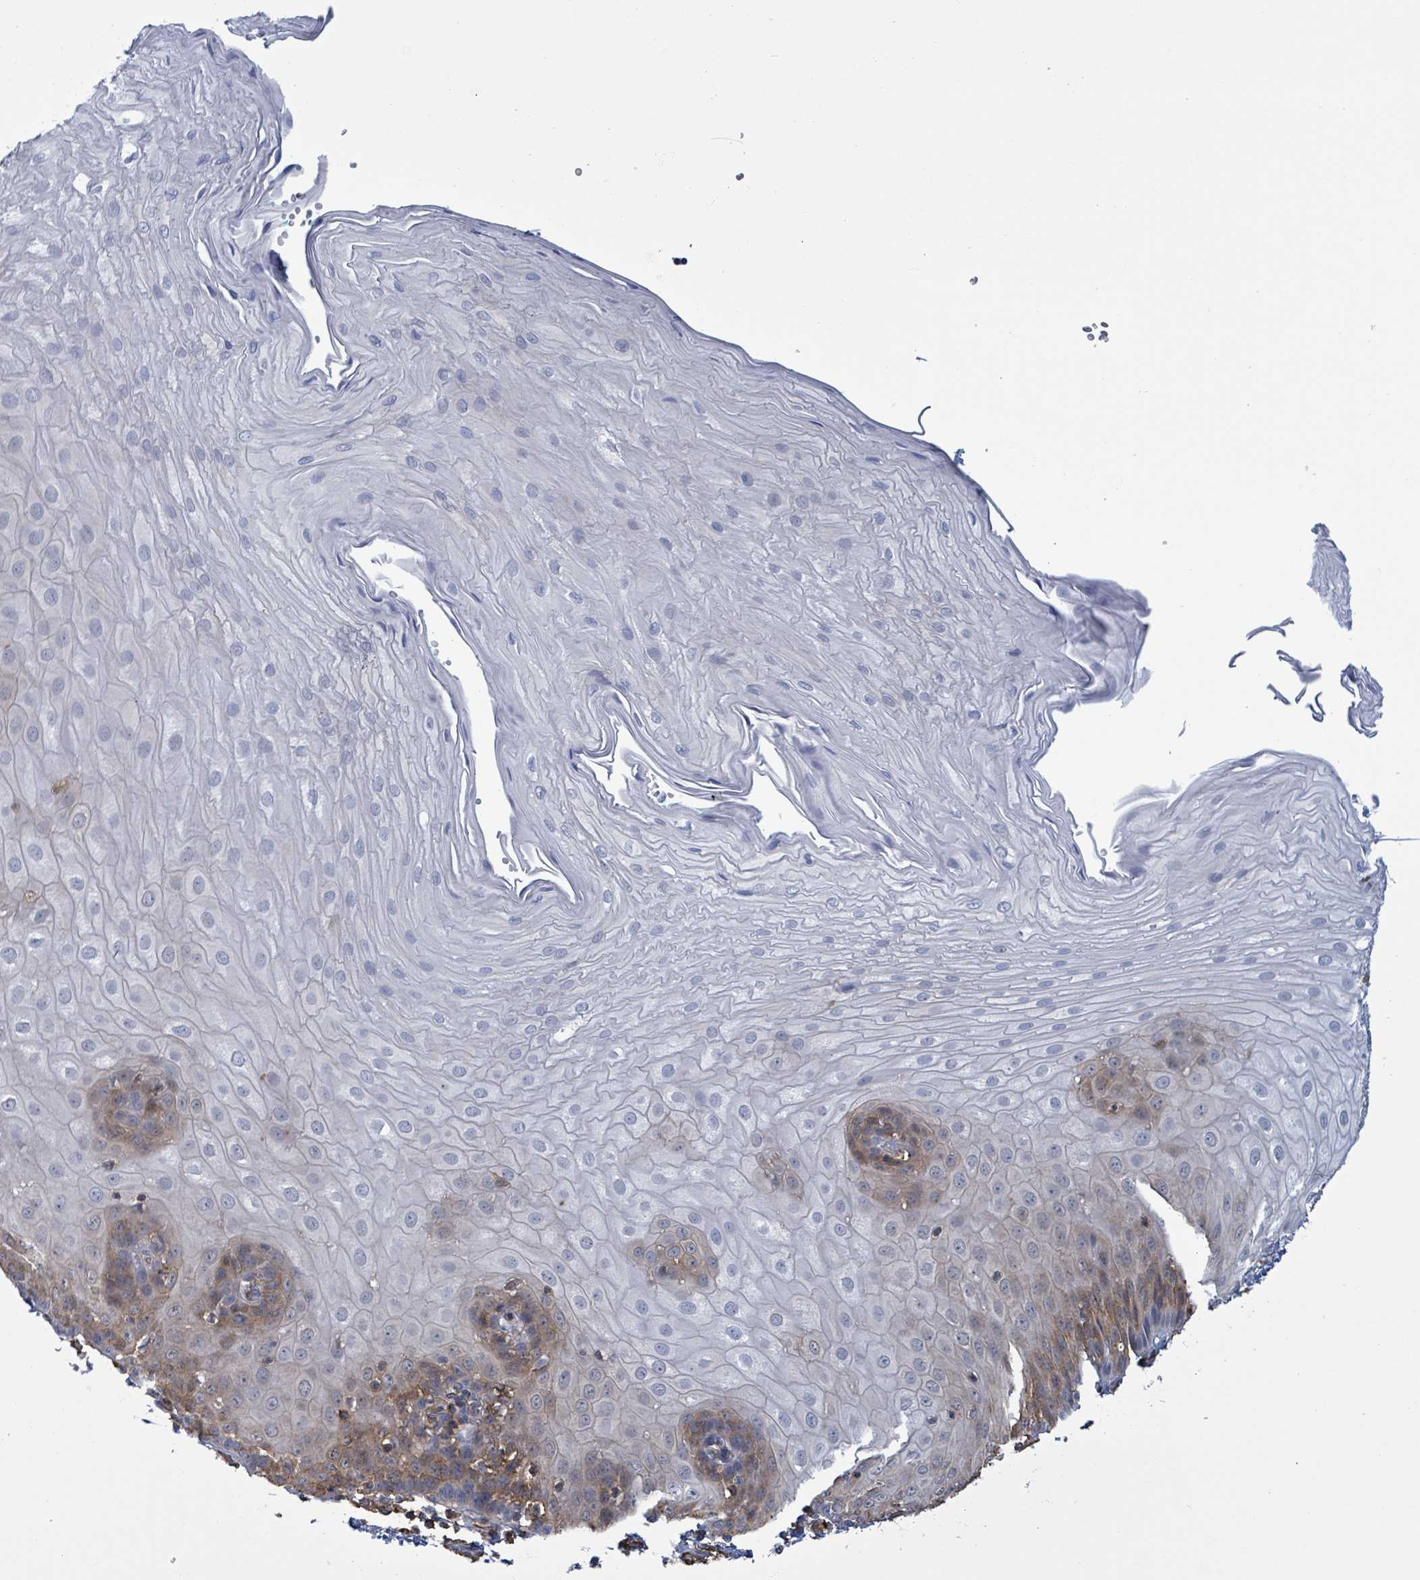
{"staining": {"intensity": "moderate", "quantity": "<25%", "location": "cytoplasmic/membranous"}, "tissue": "esophagus", "cell_type": "Squamous epithelial cells", "image_type": "normal", "snomed": [{"axis": "morphology", "description": "Normal tissue, NOS"}, {"axis": "topography", "description": "Esophagus"}], "caption": "The photomicrograph exhibits a brown stain indicating the presence of a protein in the cytoplasmic/membranous of squamous epithelial cells in esophagus. The staining was performed using DAB, with brown indicating positive protein expression. Nuclei are stained blue with hematoxylin.", "gene": "PRKRIP1", "patient": {"sex": "male", "age": 69}}